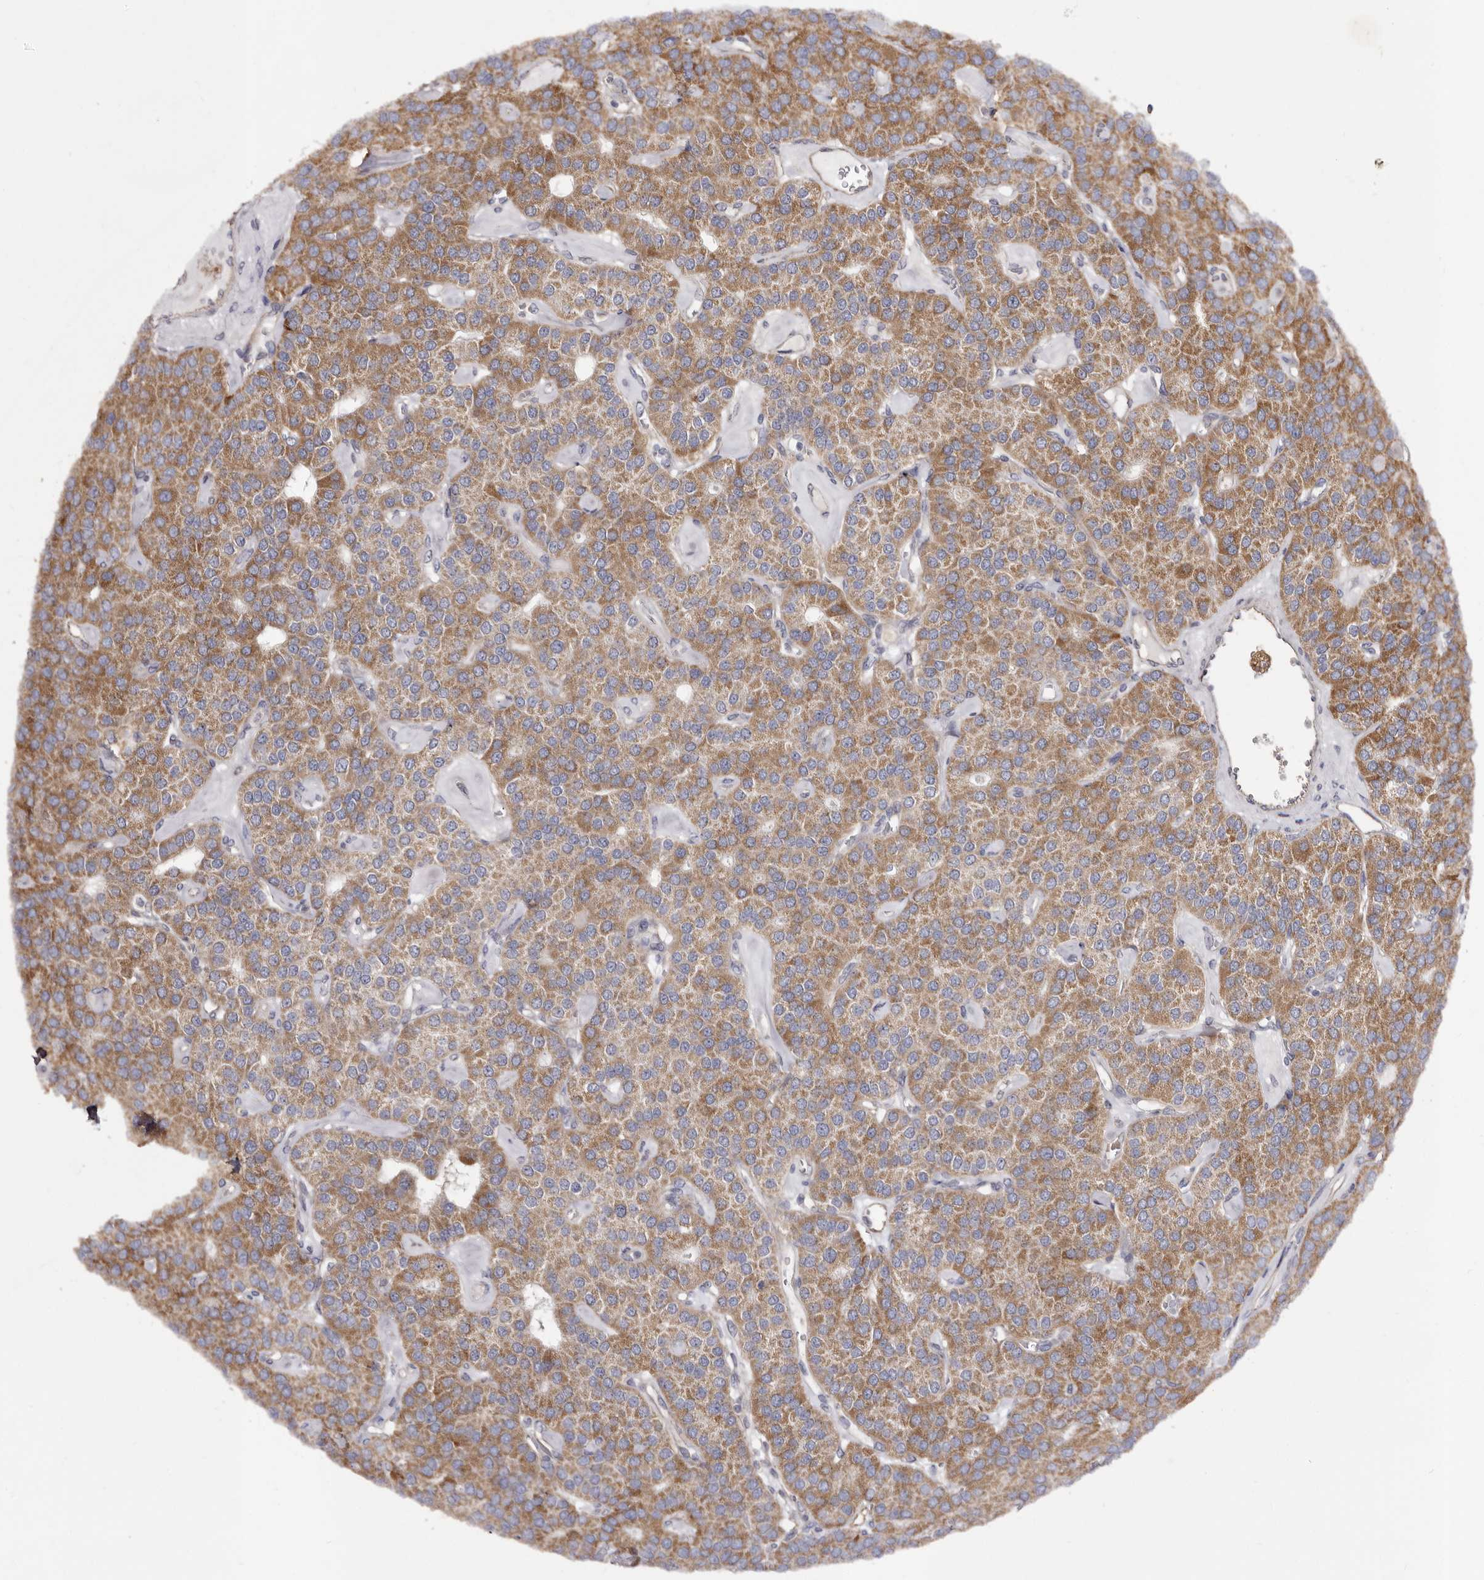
{"staining": {"intensity": "moderate", "quantity": "25%-75%", "location": "cytoplasmic/membranous"}, "tissue": "parathyroid gland", "cell_type": "Glandular cells", "image_type": "normal", "snomed": [{"axis": "morphology", "description": "Normal tissue, NOS"}, {"axis": "morphology", "description": "Adenoma, NOS"}, {"axis": "topography", "description": "Parathyroid gland"}], "caption": "An immunohistochemistry image of benign tissue is shown. Protein staining in brown shows moderate cytoplasmic/membranous positivity in parathyroid gland within glandular cells. The staining was performed using DAB (3,3'-diaminobenzidine) to visualize the protein expression in brown, while the nuclei were stained in blue with hematoxylin (Magnification: 20x).", "gene": "MACC1", "patient": {"sex": "female", "age": 86}}